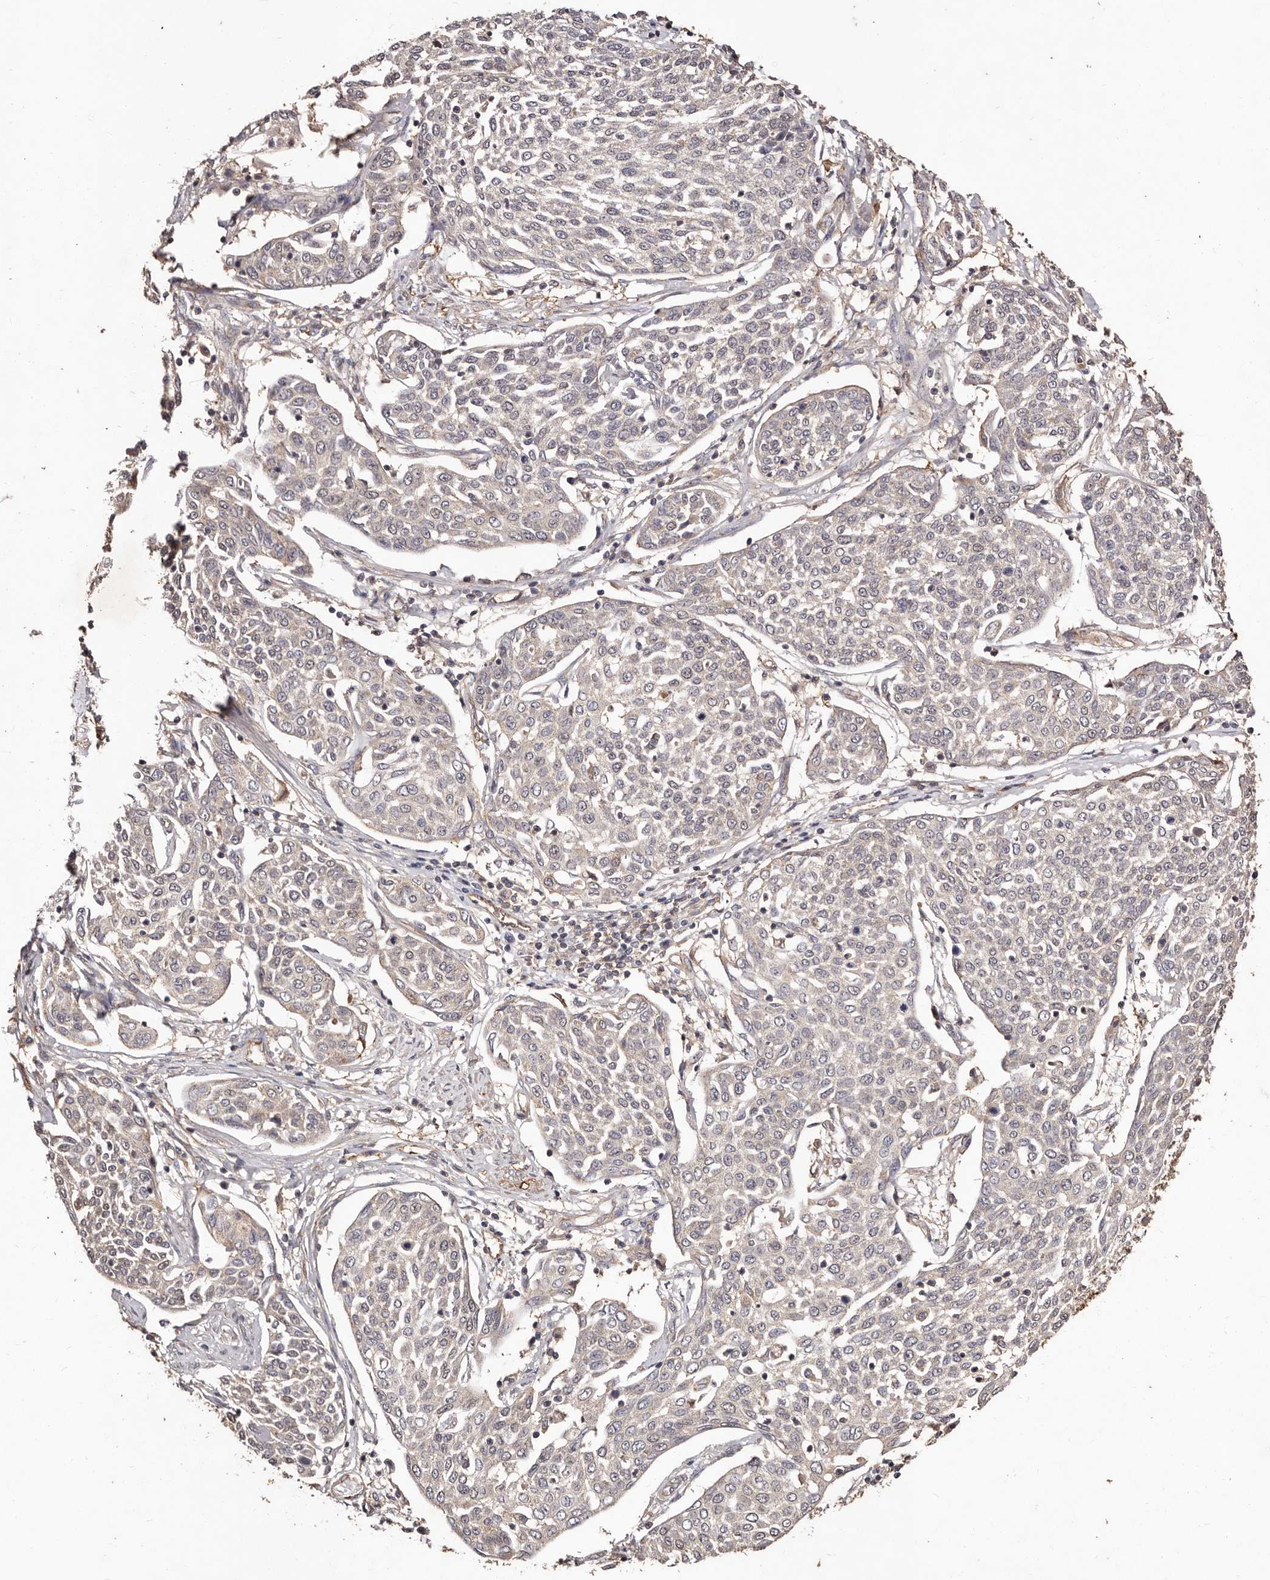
{"staining": {"intensity": "negative", "quantity": "none", "location": "none"}, "tissue": "cervical cancer", "cell_type": "Tumor cells", "image_type": "cancer", "snomed": [{"axis": "morphology", "description": "Squamous cell carcinoma, NOS"}, {"axis": "topography", "description": "Cervix"}], "caption": "This is an immunohistochemistry photomicrograph of cervical cancer (squamous cell carcinoma). There is no expression in tumor cells.", "gene": "CCL14", "patient": {"sex": "female", "age": 34}}